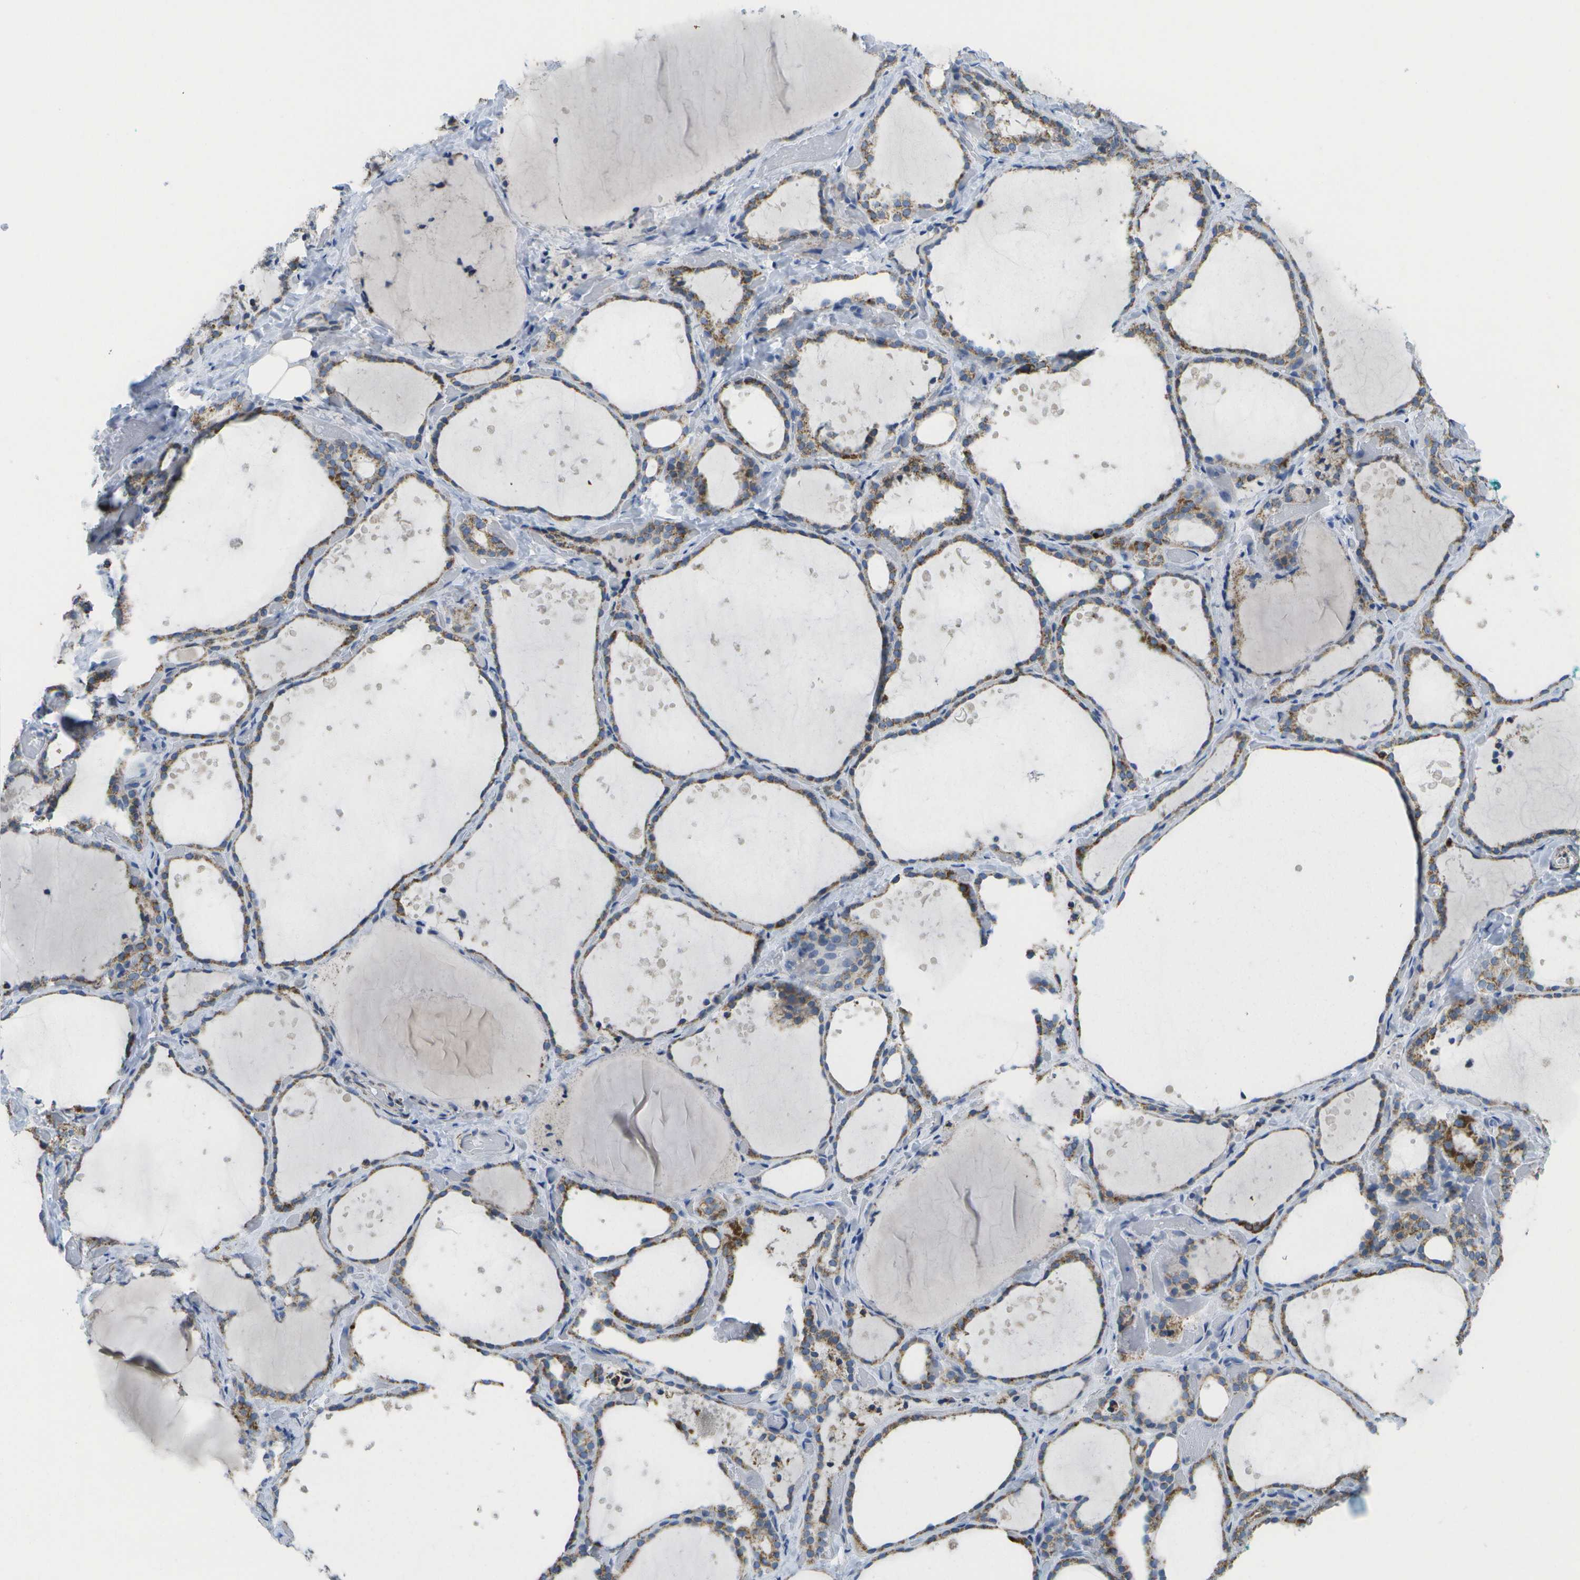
{"staining": {"intensity": "moderate", "quantity": ">75%", "location": "cytoplasmic/membranous"}, "tissue": "thyroid gland", "cell_type": "Glandular cells", "image_type": "normal", "snomed": [{"axis": "morphology", "description": "Normal tissue, NOS"}, {"axis": "topography", "description": "Thyroid gland"}], "caption": "Protein analysis of normal thyroid gland displays moderate cytoplasmic/membranous staining in about >75% of glandular cells. (Brightfield microscopy of DAB IHC at high magnification).", "gene": "TMEM223", "patient": {"sex": "female", "age": 44}}